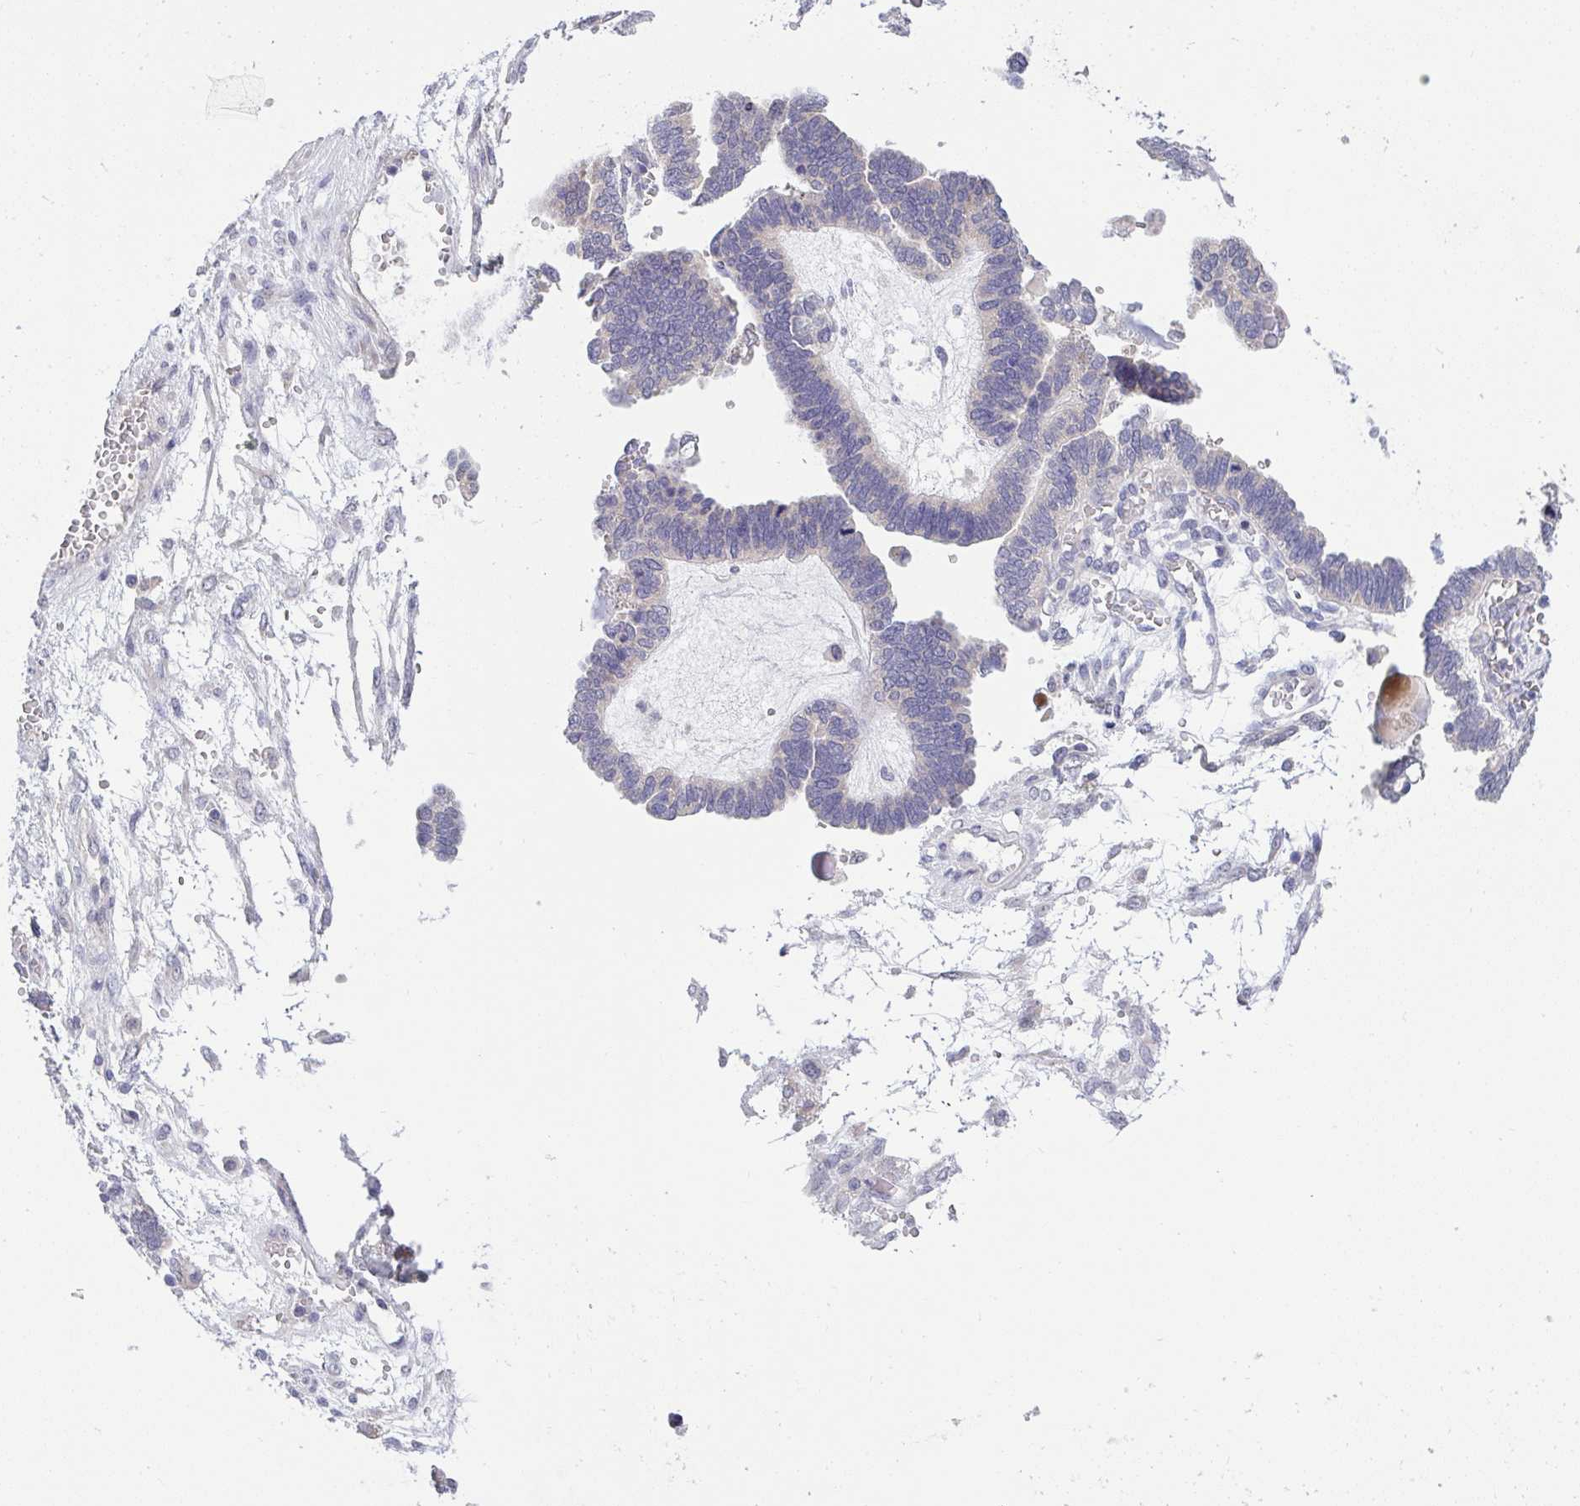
{"staining": {"intensity": "negative", "quantity": "none", "location": "none"}, "tissue": "ovarian cancer", "cell_type": "Tumor cells", "image_type": "cancer", "snomed": [{"axis": "morphology", "description": "Cystadenocarcinoma, serous, NOS"}, {"axis": "topography", "description": "Ovary"}], "caption": "Ovarian serous cystadenocarcinoma stained for a protein using immunohistochemistry (IHC) exhibits no staining tumor cells.", "gene": "TMEM41A", "patient": {"sex": "female", "age": 51}}